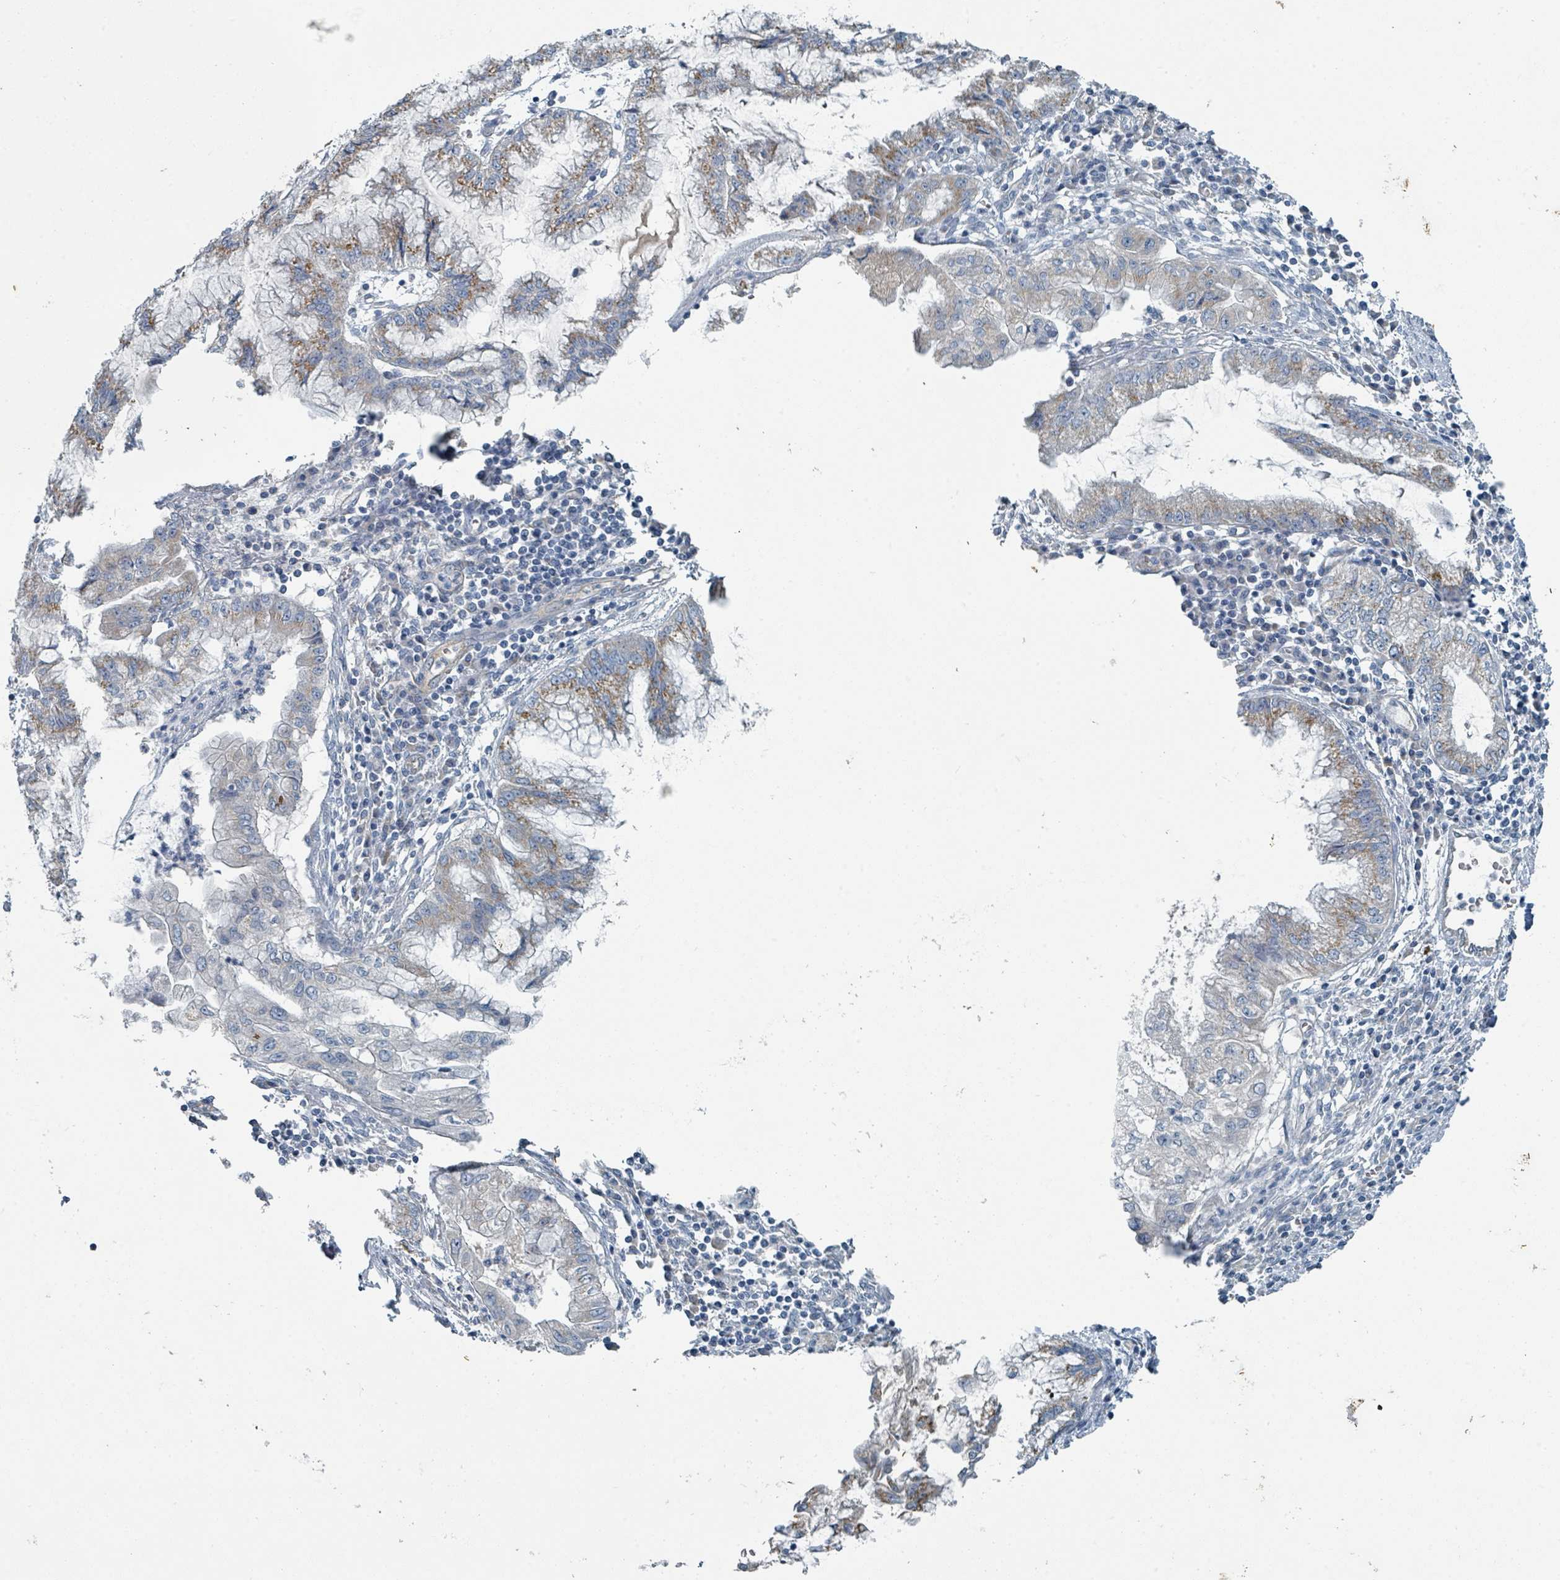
{"staining": {"intensity": "moderate", "quantity": ">75%", "location": "cytoplasmic/membranous"}, "tissue": "pancreatic cancer", "cell_type": "Tumor cells", "image_type": "cancer", "snomed": [{"axis": "morphology", "description": "Adenocarcinoma, NOS"}, {"axis": "topography", "description": "Pancreas"}], "caption": "Approximately >75% of tumor cells in human adenocarcinoma (pancreatic) demonstrate moderate cytoplasmic/membranous protein expression as visualized by brown immunohistochemical staining.", "gene": "RASA4", "patient": {"sex": "male", "age": 73}}